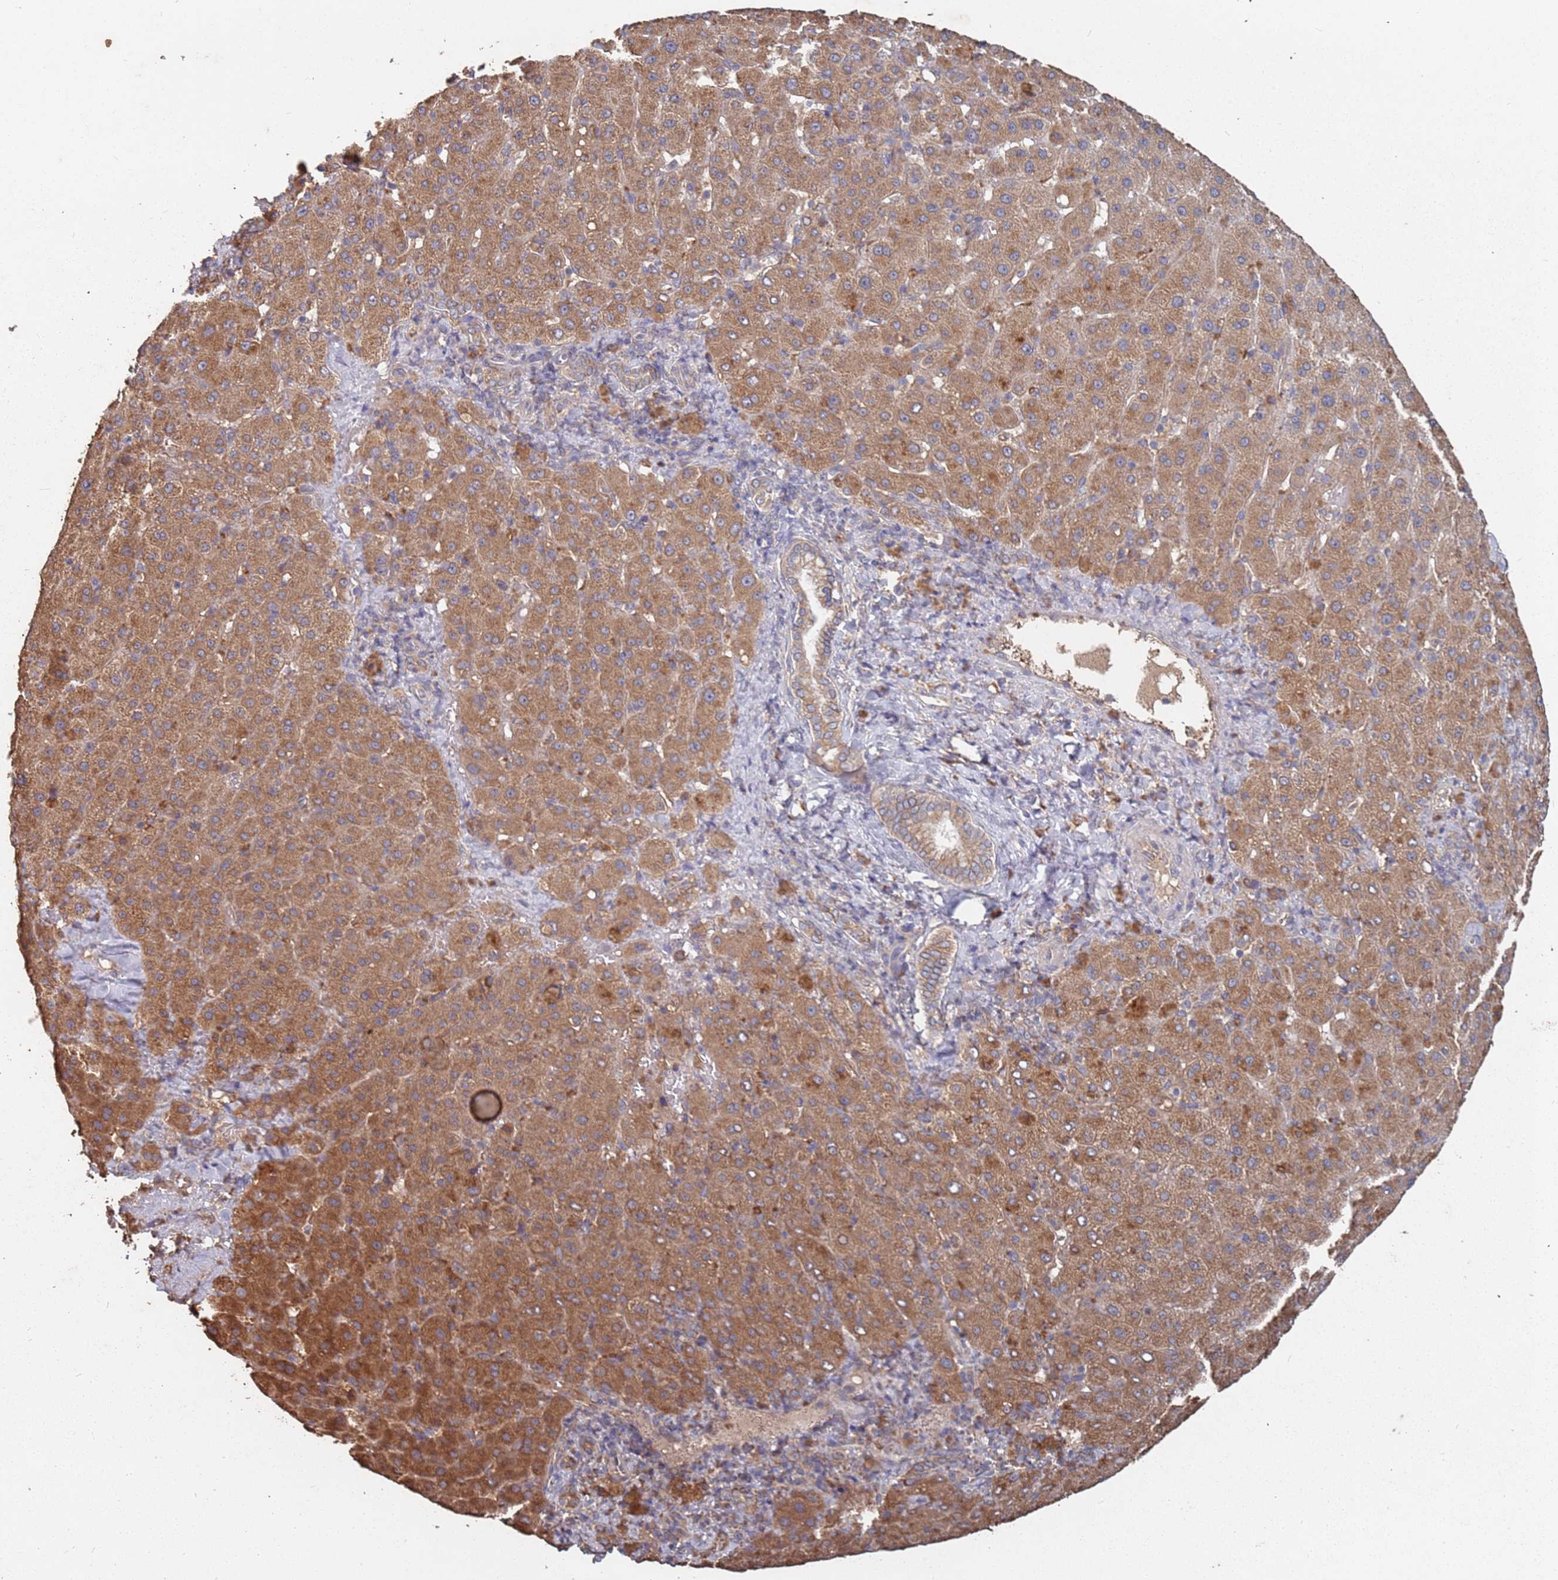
{"staining": {"intensity": "strong", "quantity": ">75%", "location": "cytoplasmic/membranous"}, "tissue": "liver cancer", "cell_type": "Tumor cells", "image_type": "cancer", "snomed": [{"axis": "morphology", "description": "Carcinoma, Hepatocellular, NOS"}, {"axis": "topography", "description": "Liver"}], "caption": "An immunohistochemistry (IHC) photomicrograph of neoplastic tissue is shown. Protein staining in brown highlights strong cytoplasmic/membranous positivity in liver cancer within tumor cells. The protein of interest is shown in brown color, while the nuclei are stained blue.", "gene": "ATG5", "patient": {"sex": "female", "age": 58}}